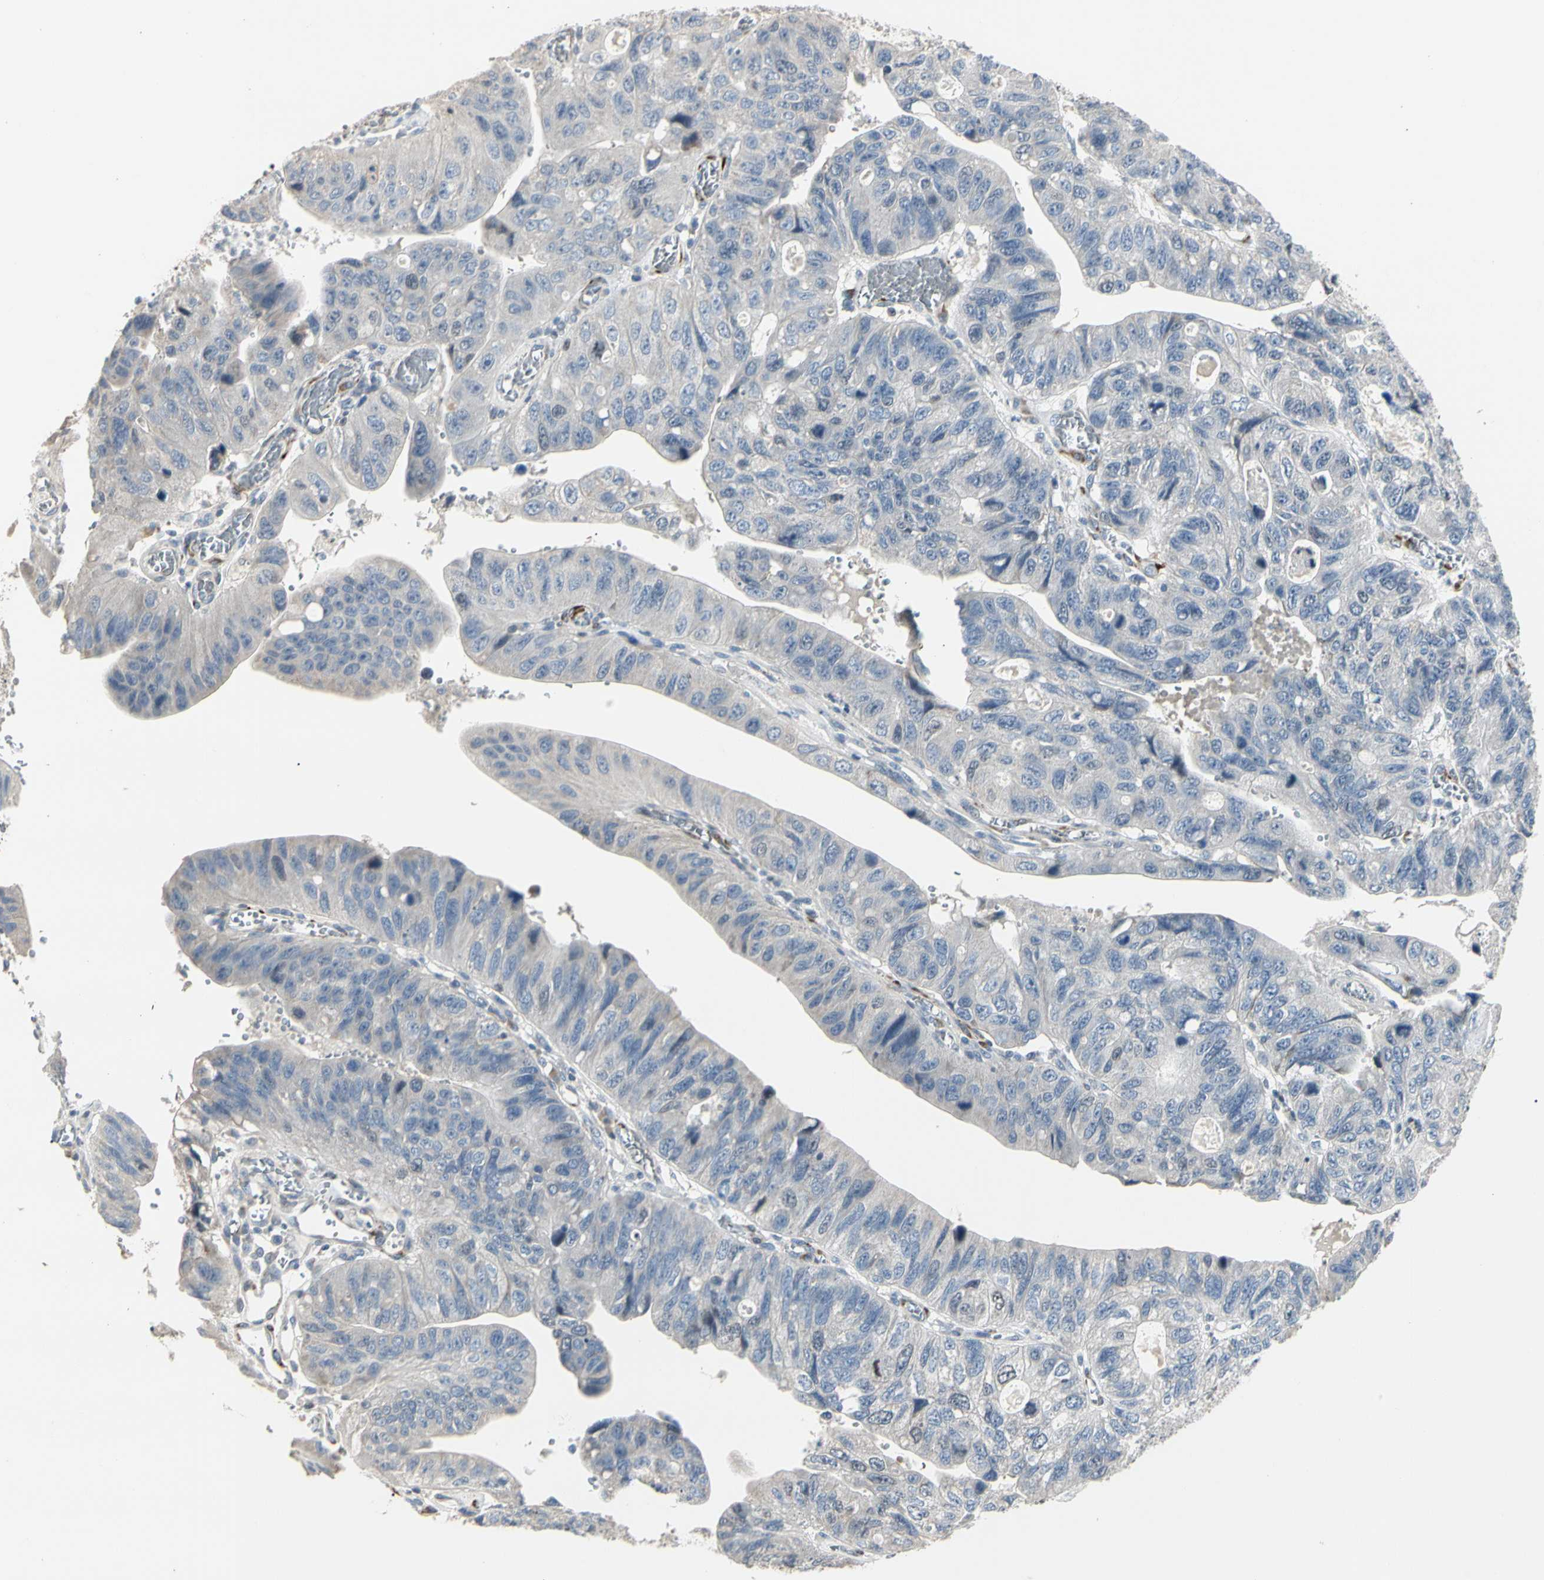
{"staining": {"intensity": "negative", "quantity": "none", "location": "none"}, "tissue": "stomach cancer", "cell_type": "Tumor cells", "image_type": "cancer", "snomed": [{"axis": "morphology", "description": "Adenocarcinoma, NOS"}, {"axis": "topography", "description": "Stomach"}], "caption": "Immunohistochemistry of stomach cancer displays no positivity in tumor cells.", "gene": "GREM1", "patient": {"sex": "male", "age": 59}}